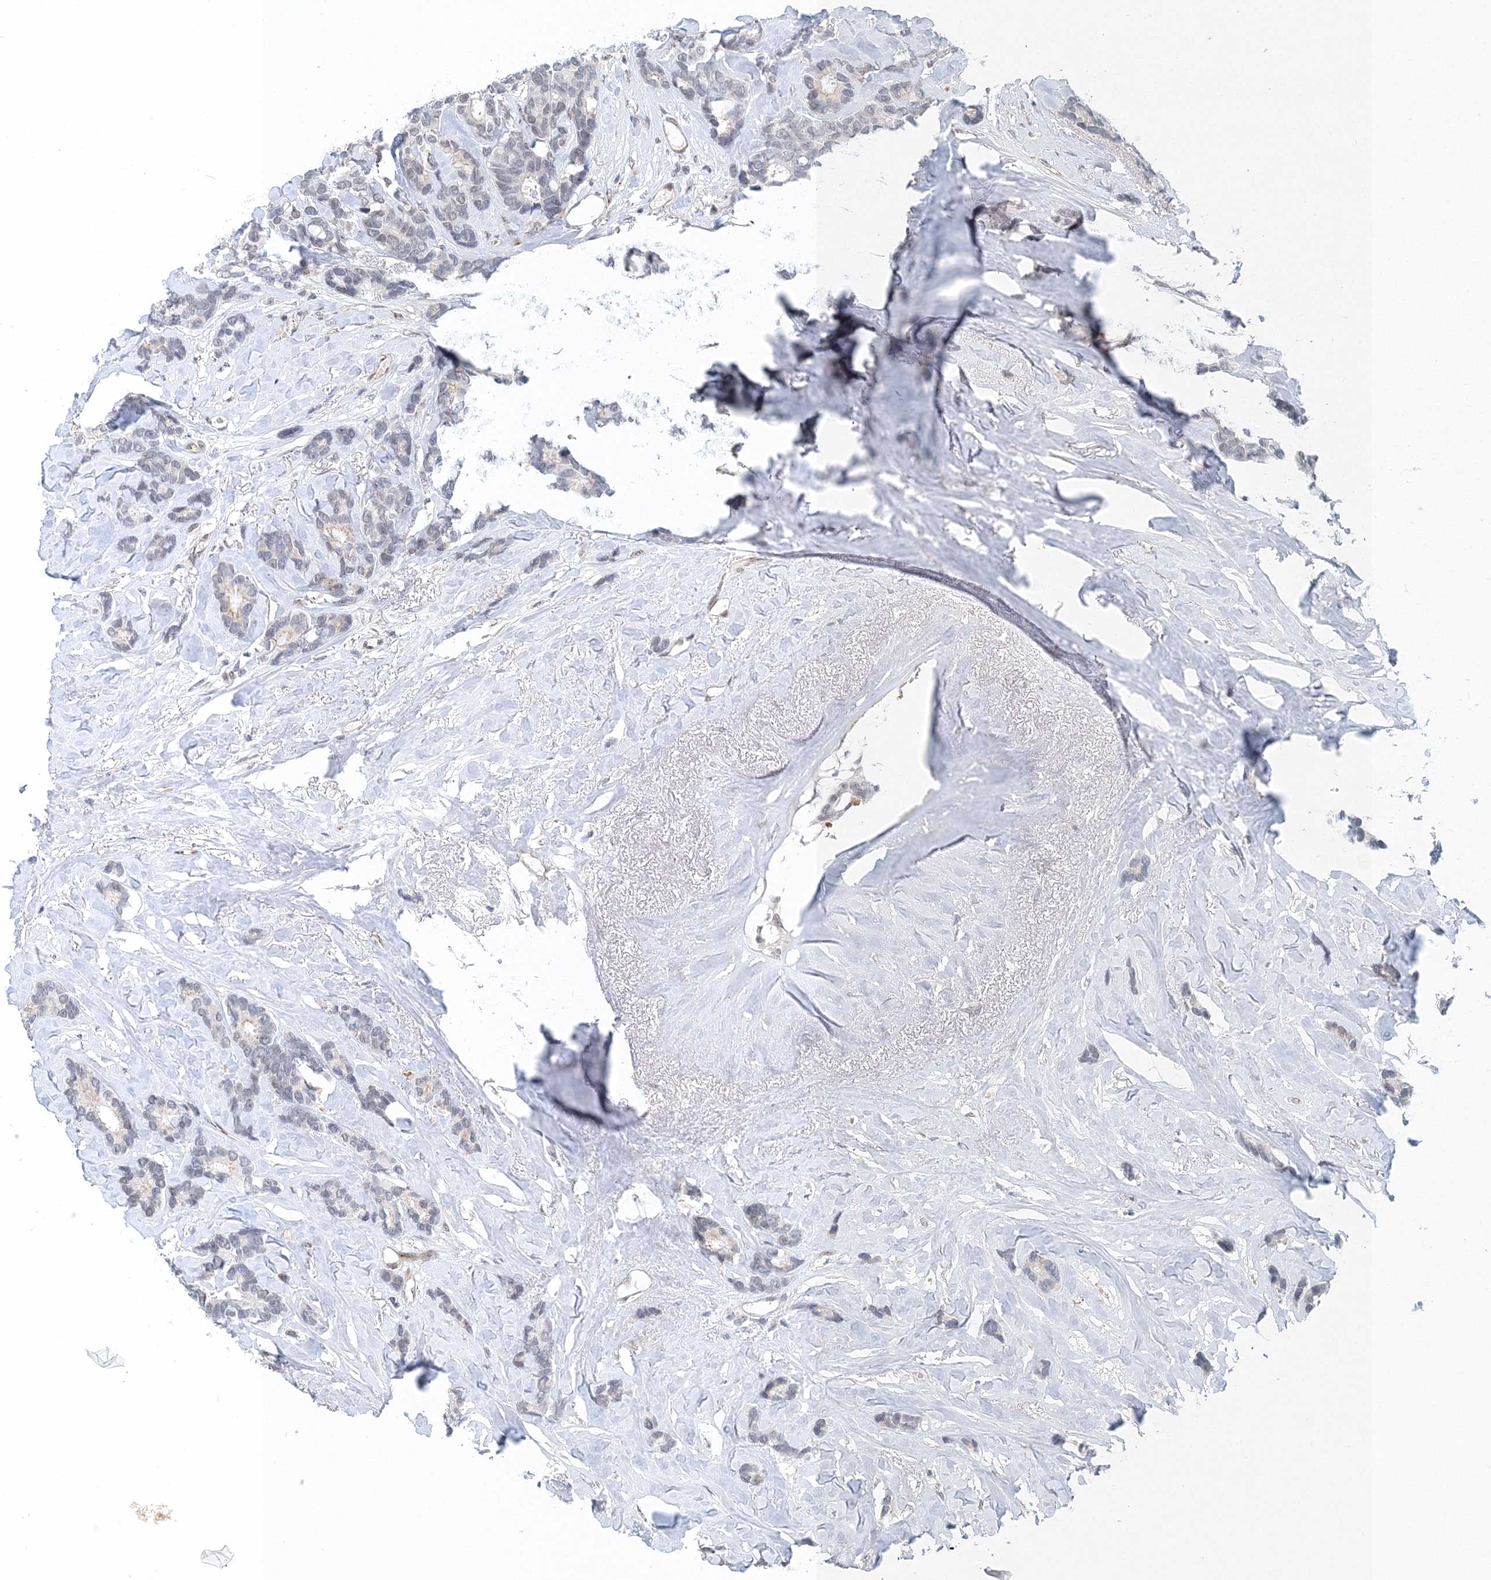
{"staining": {"intensity": "negative", "quantity": "none", "location": "none"}, "tissue": "breast cancer", "cell_type": "Tumor cells", "image_type": "cancer", "snomed": [{"axis": "morphology", "description": "Duct carcinoma"}, {"axis": "topography", "description": "Breast"}], "caption": "Immunohistochemistry micrograph of human breast cancer stained for a protein (brown), which displays no staining in tumor cells.", "gene": "UIMC1", "patient": {"sex": "female", "age": 87}}